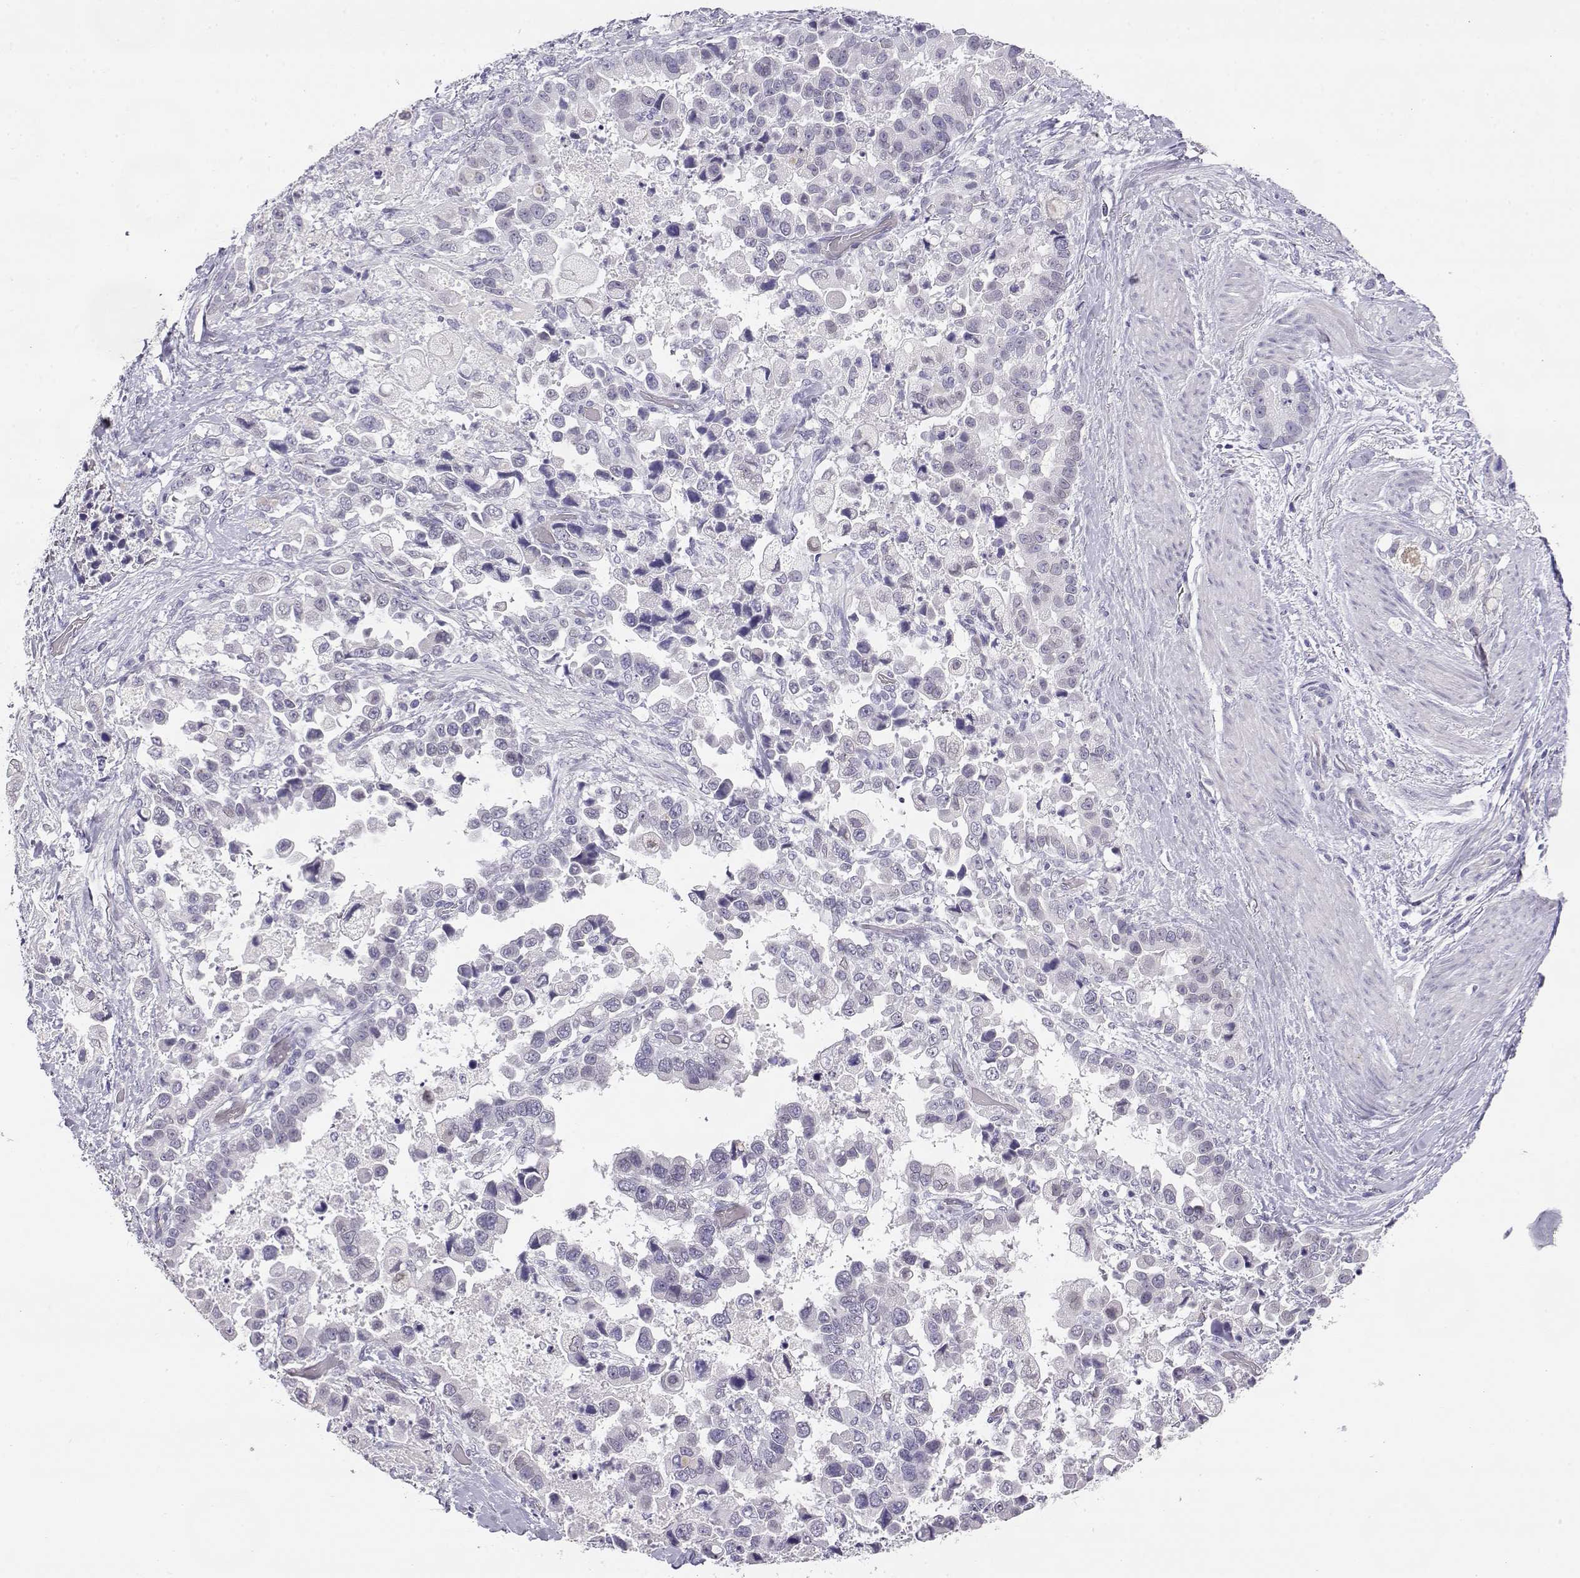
{"staining": {"intensity": "negative", "quantity": "none", "location": "none"}, "tissue": "stomach cancer", "cell_type": "Tumor cells", "image_type": "cancer", "snomed": [{"axis": "morphology", "description": "Adenocarcinoma, NOS"}, {"axis": "topography", "description": "Stomach"}], "caption": "There is no significant staining in tumor cells of stomach cancer.", "gene": "ENDOU", "patient": {"sex": "male", "age": 59}}